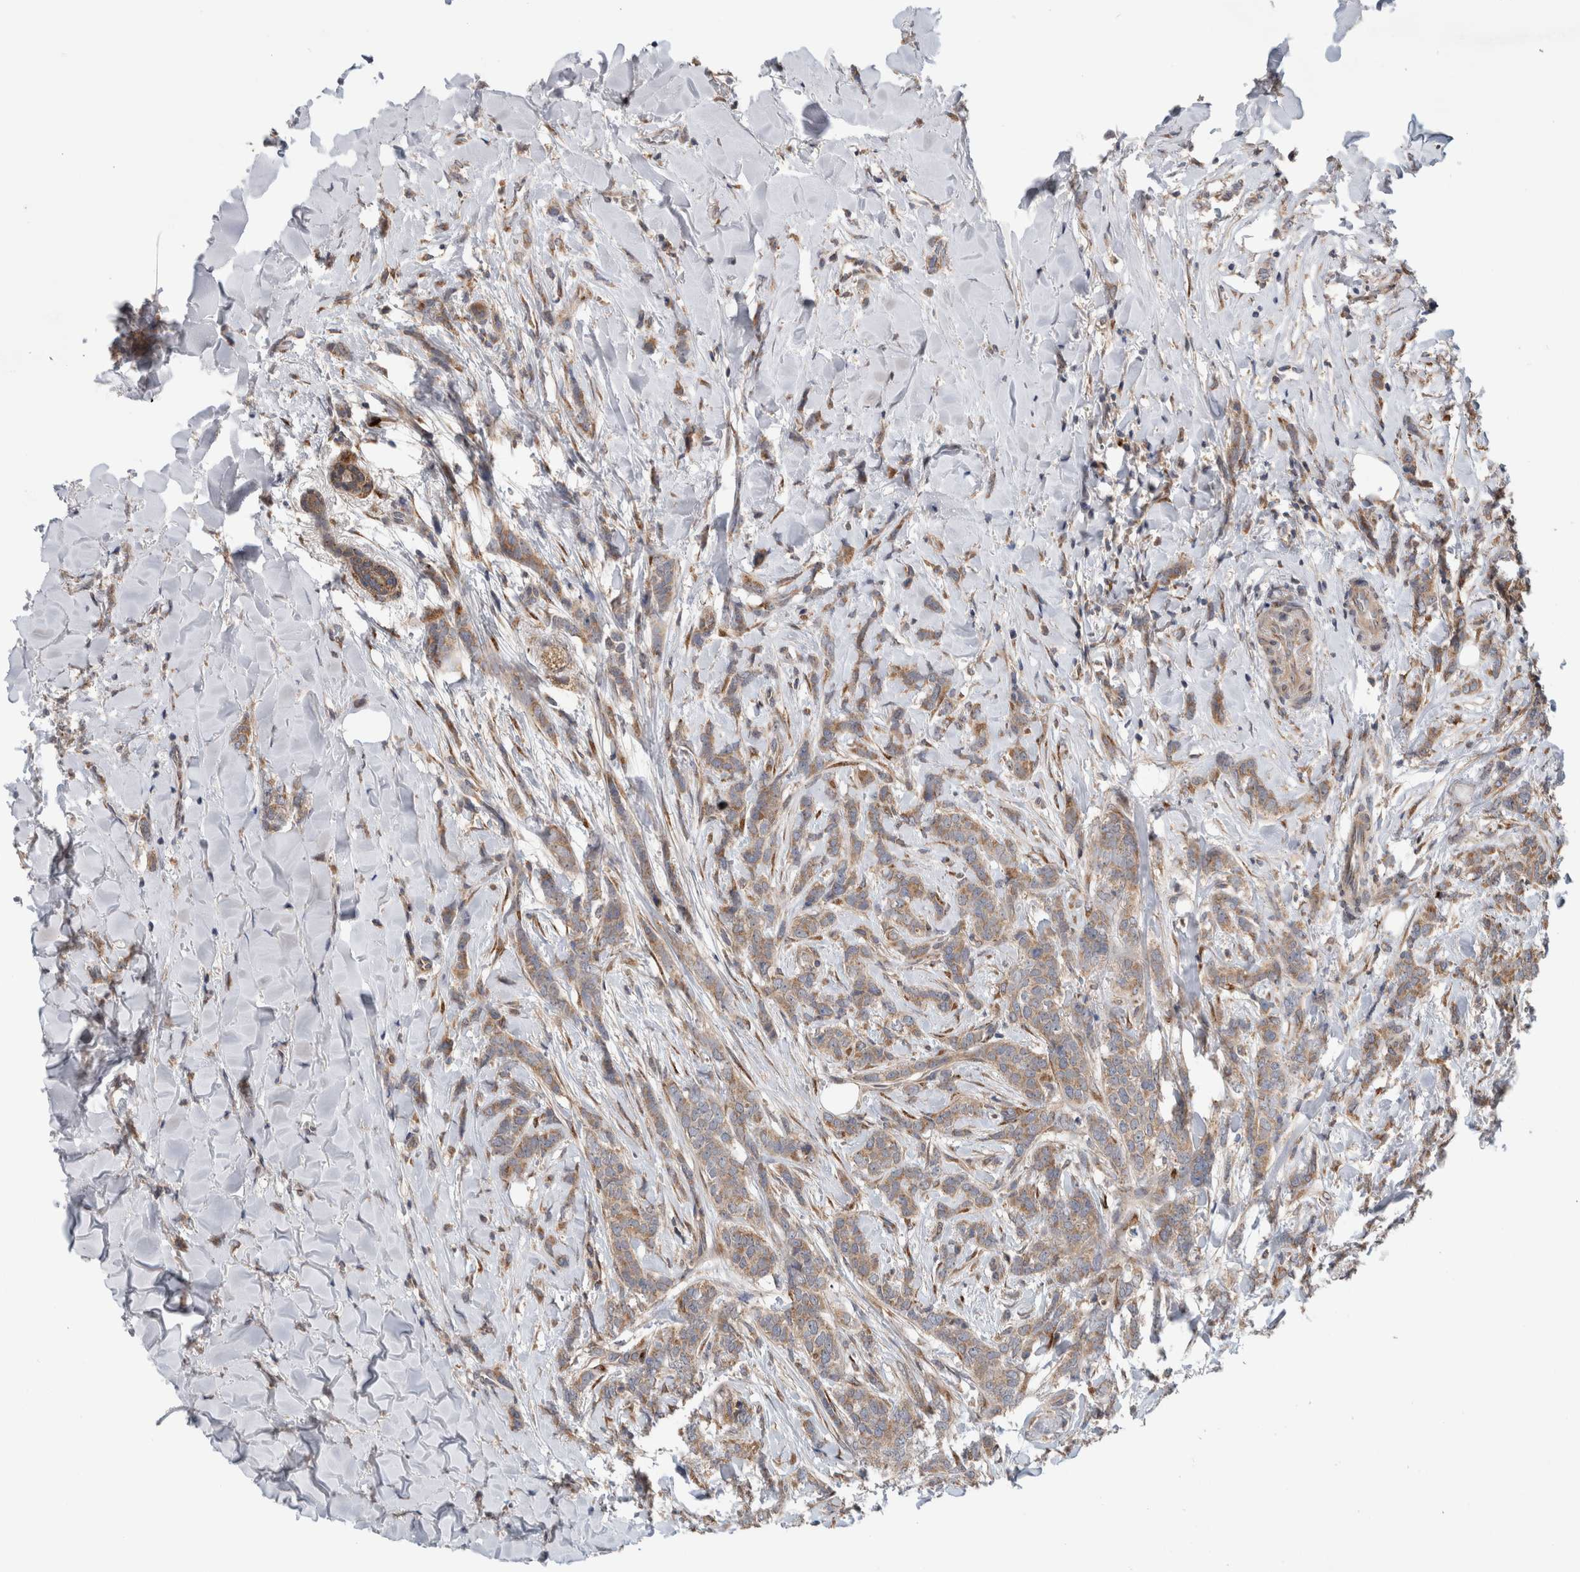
{"staining": {"intensity": "moderate", "quantity": ">75%", "location": "cytoplasmic/membranous"}, "tissue": "breast cancer", "cell_type": "Tumor cells", "image_type": "cancer", "snomed": [{"axis": "morphology", "description": "Lobular carcinoma"}, {"axis": "topography", "description": "Skin"}, {"axis": "topography", "description": "Breast"}], "caption": "Breast lobular carcinoma stained for a protein shows moderate cytoplasmic/membranous positivity in tumor cells.", "gene": "TRIM5", "patient": {"sex": "female", "age": 46}}